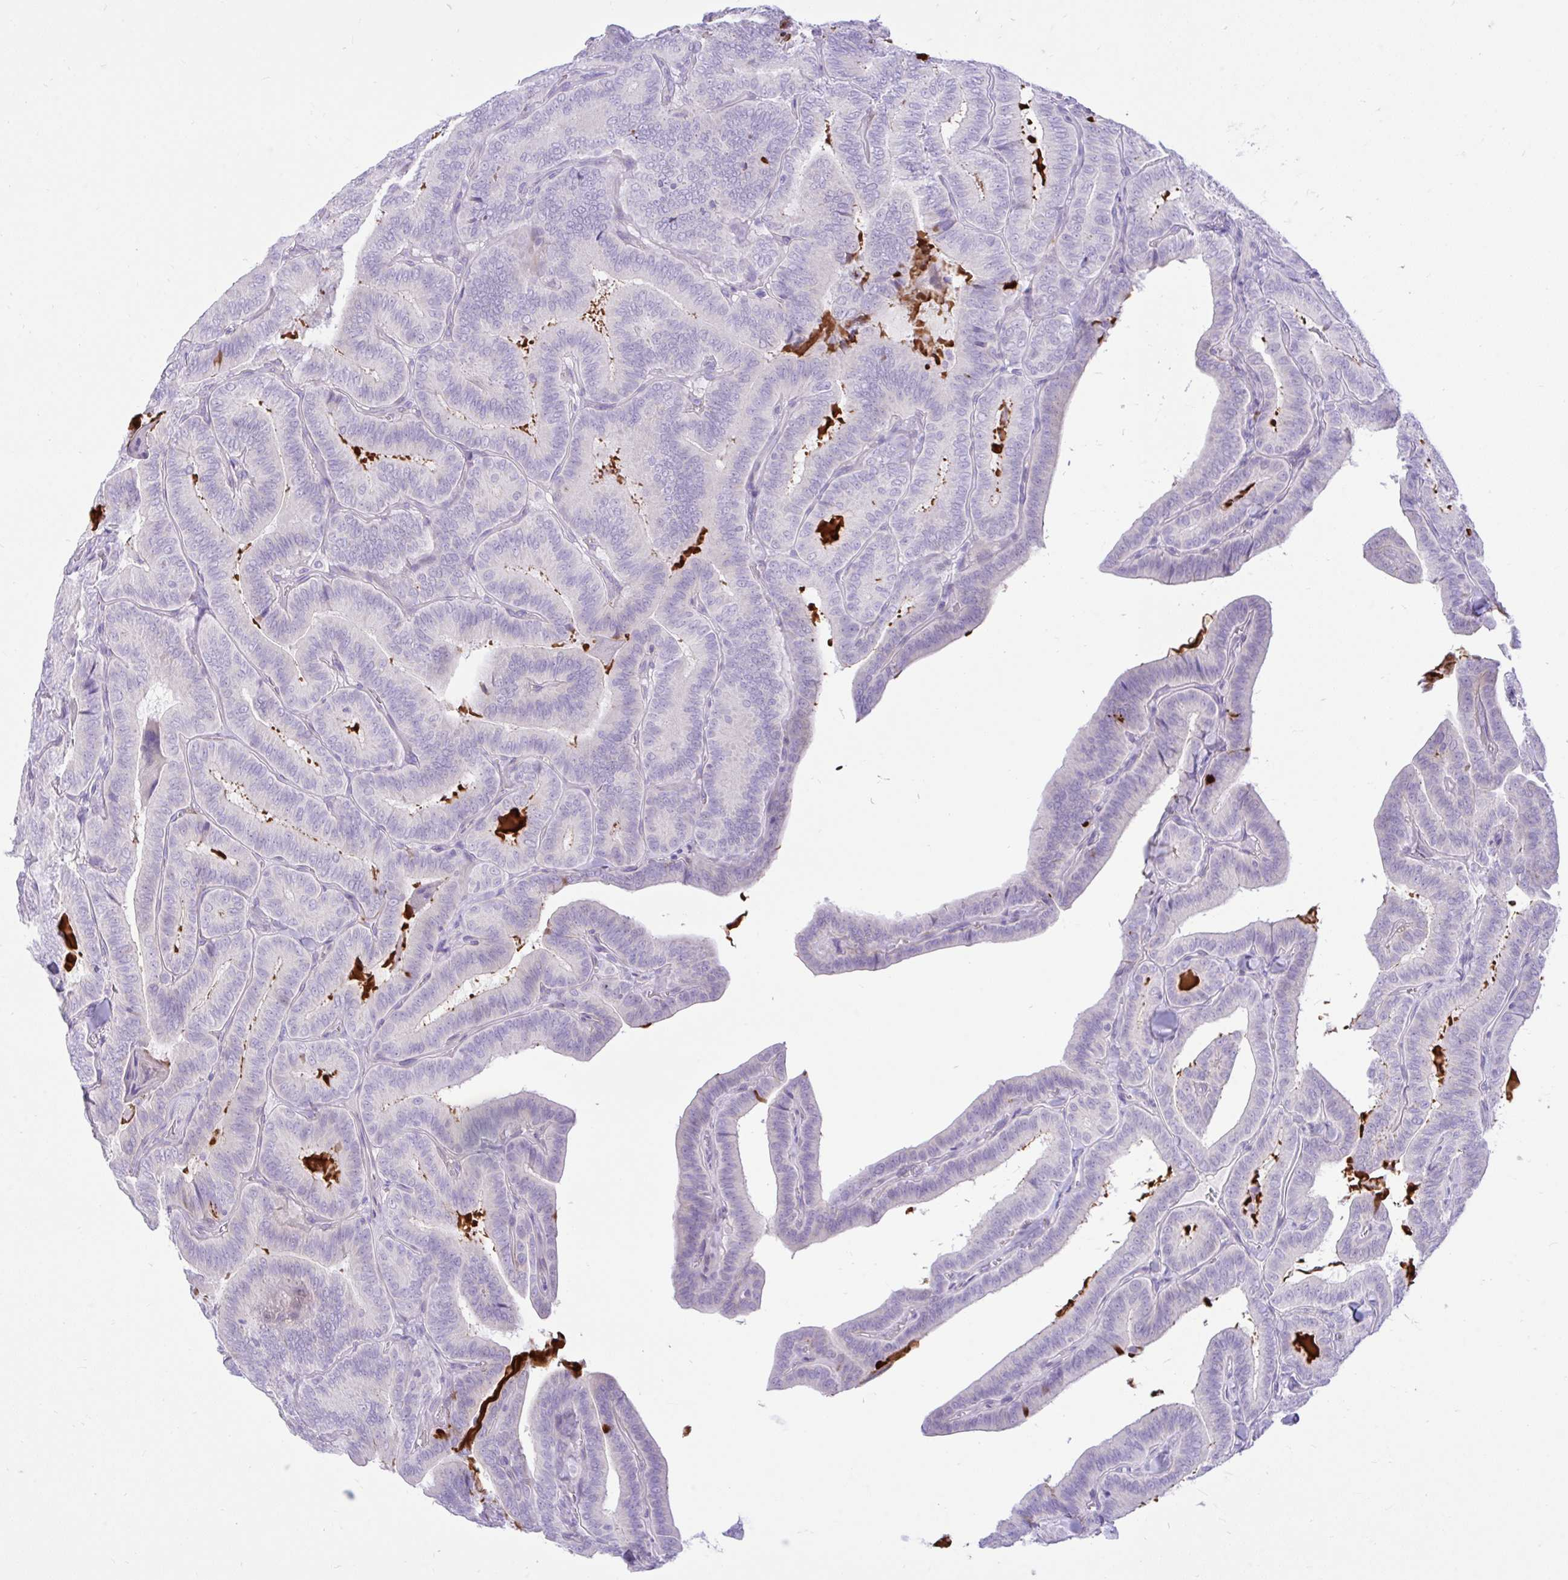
{"staining": {"intensity": "negative", "quantity": "none", "location": "none"}, "tissue": "thyroid cancer", "cell_type": "Tumor cells", "image_type": "cancer", "snomed": [{"axis": "morphology", "description": "Papillary adenocarcinoma, NOS"}, {"axis": "topography", "description": "Thyroid gland"}], "caption": "Immunohistochemistry (IHC) of papillary adenocarcinoma (thyroid) reveals no staining in tumor cells.", "gene": "ZNF101", "patient": {"sex": "male", "age": 61}}